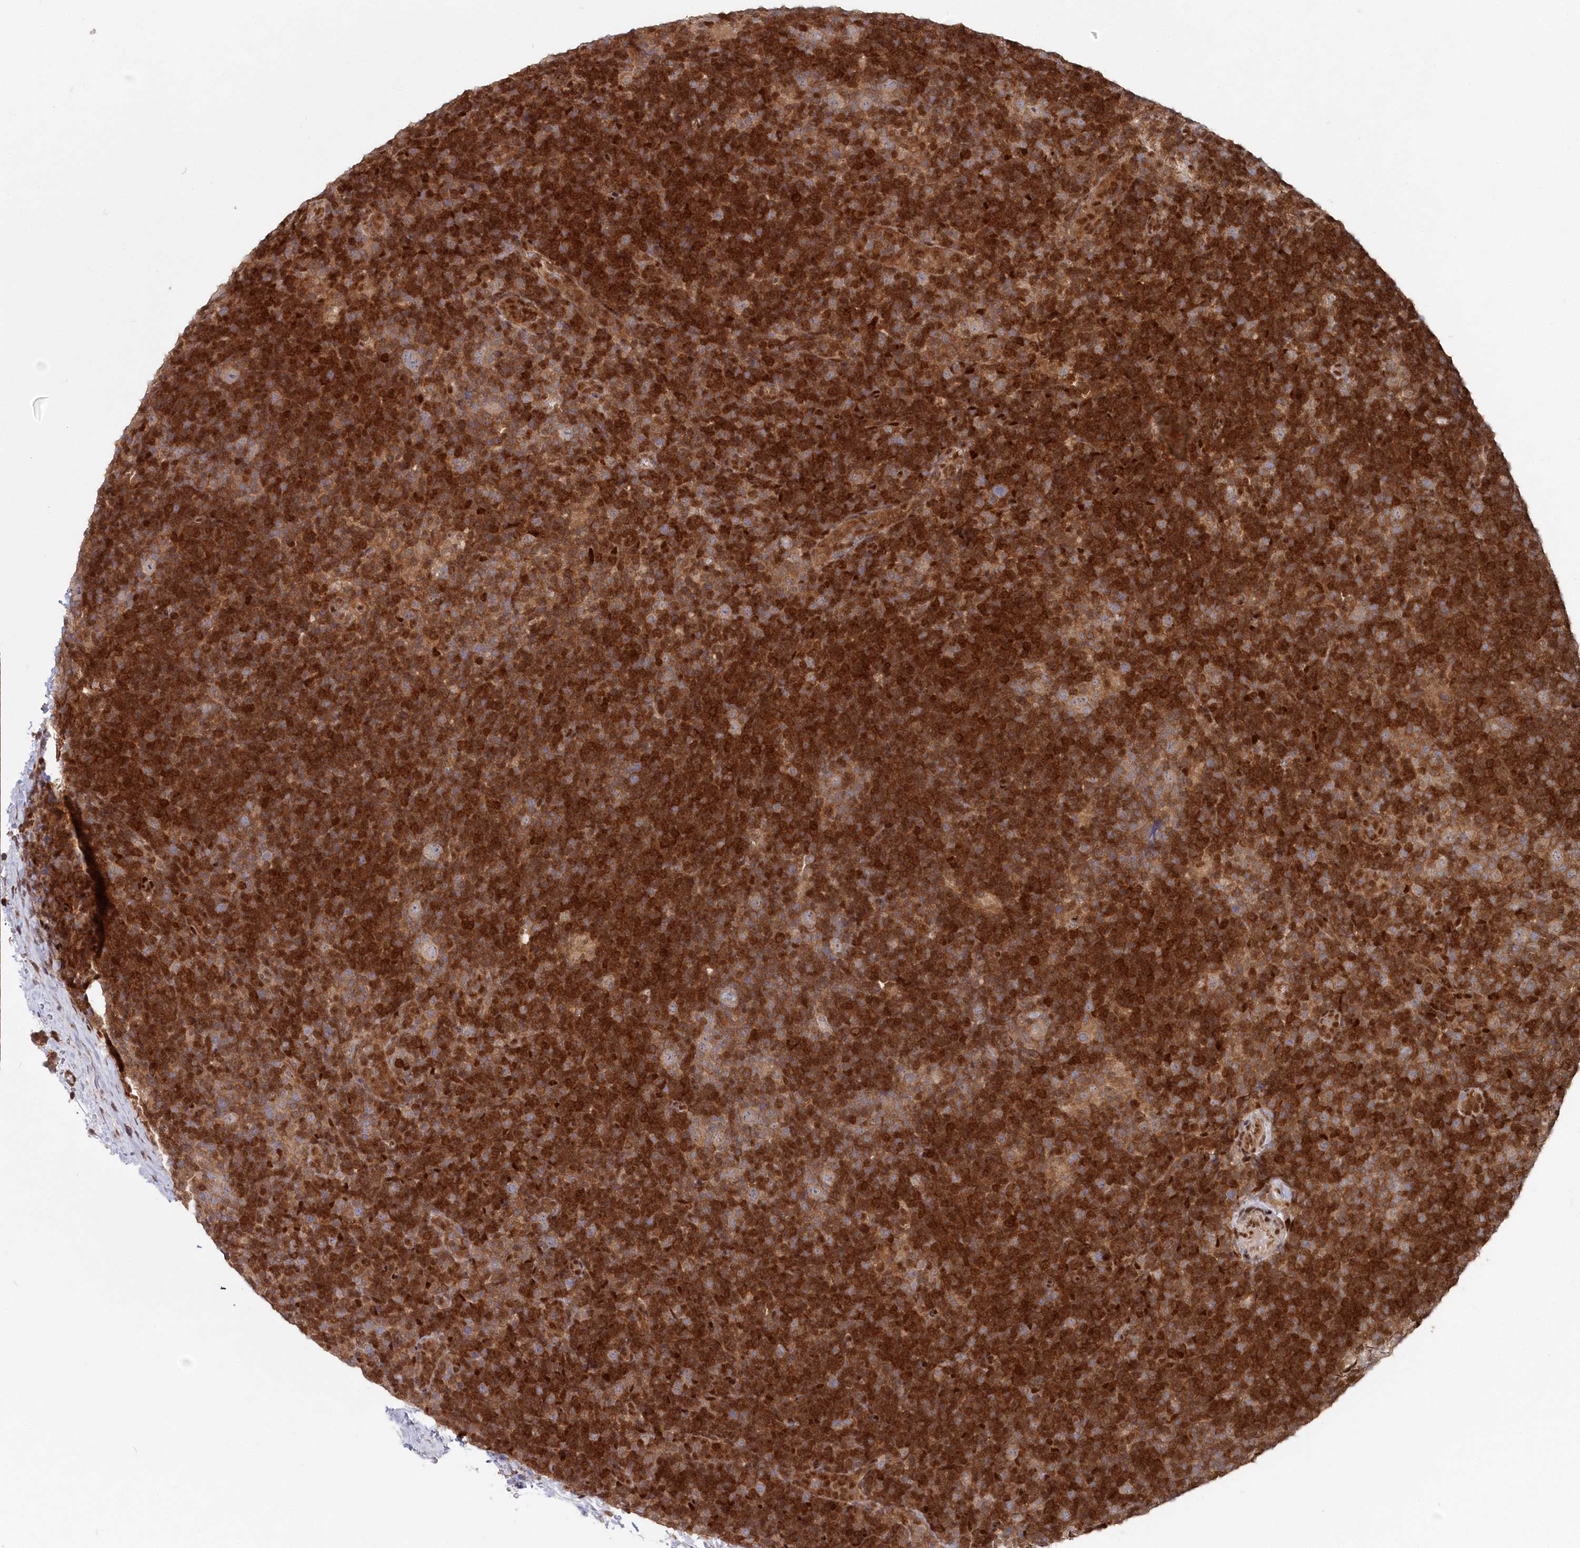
{"staining": {"intensity": "weak", "quantity": "<25%", "location": "cytoplasmic/membranous"}, "tissue": "lymphoma", "cell_type": "Tumor cells", "image_type": "cancer", "snomed": [{"axis": "morphology", "description": "Hodgkin's disease, NOS"}, {"axis": "topography", "description": "Lymph node"}], "caption": "Immunohistochemical staining of human lymphoma exhibits no significant positivity in tumor cells.", "gene": "ABHD14B", "patient": {"sex": "female", "age": 57}}